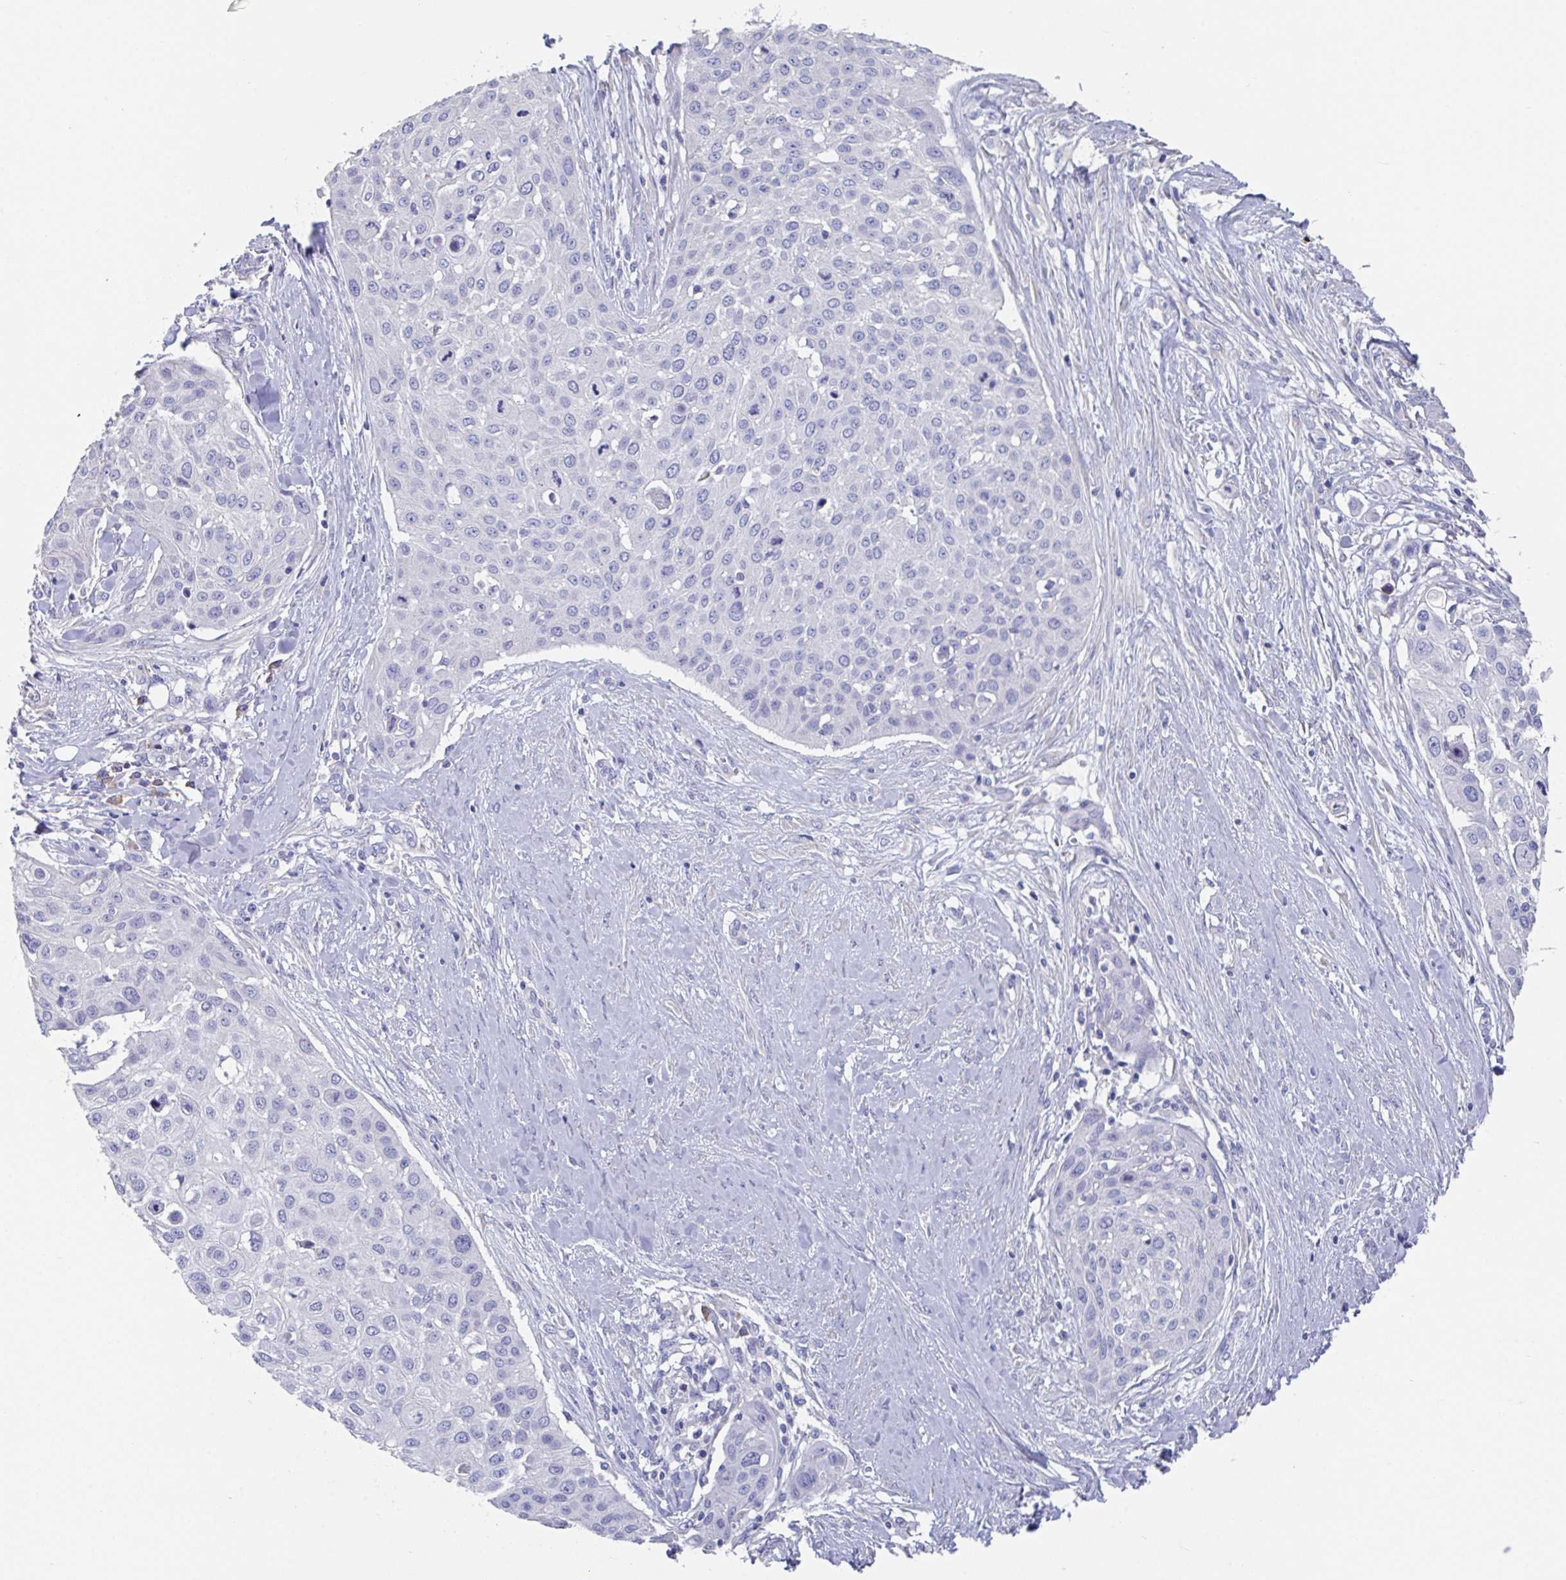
{"staining": {"intensity": "negative", "quantity": "none", "location": "none"}, "tissue": "skin cancer", "cell_type": "Tumor cells", "image_type": "cancer", "snomed": [{"axis": "morphology", "description": "Squamous cell carcinoma, NOS"}, {"axis": "topography", "description": "Skin"}], "caption": "High power microscopy histopathology image of an immunohistochemistry (IHC) image of skin squamous cell carcinoma, revealing no significant expression in tumor cells.", "gene": "LRRC58", "patient": {"sex": "female", "age": 87}}